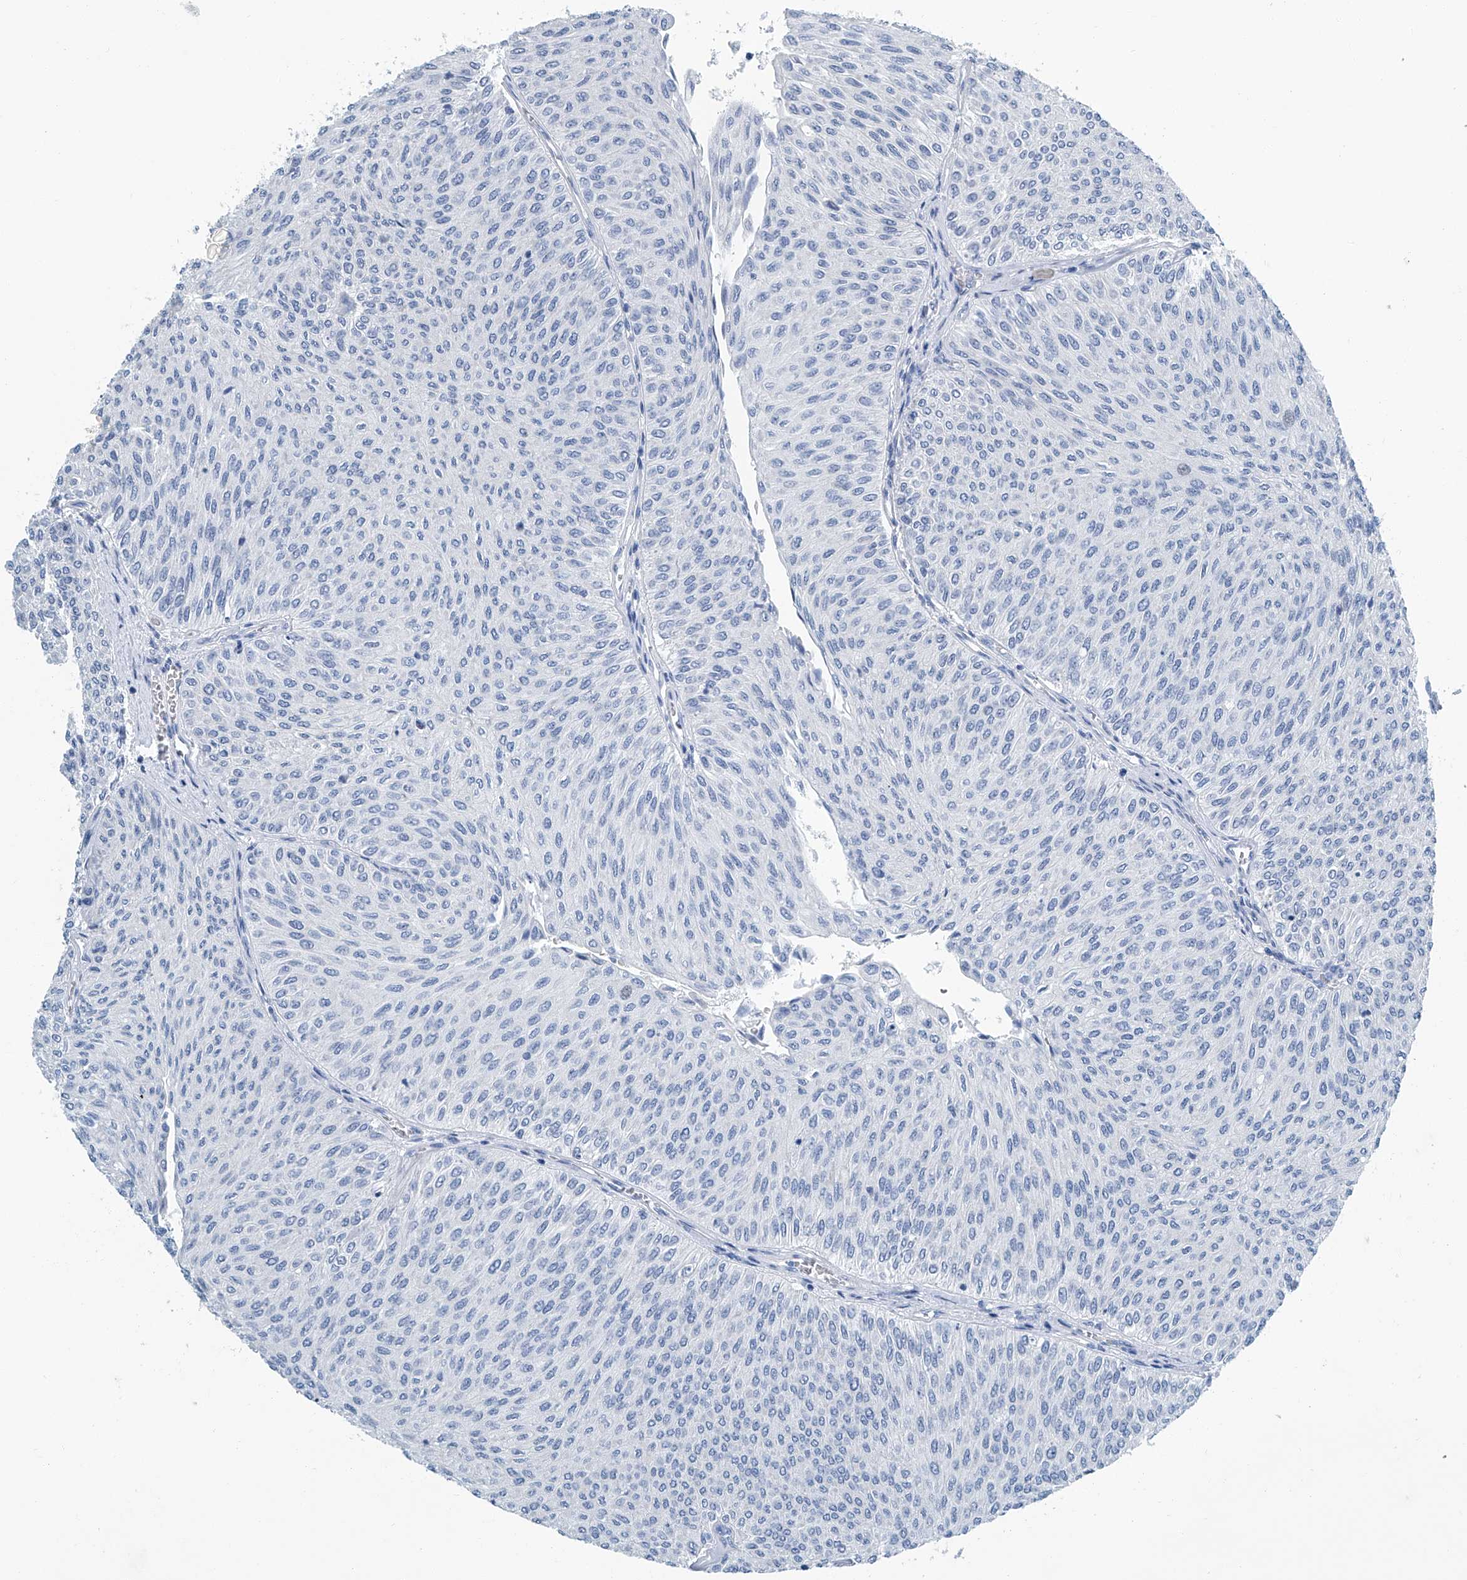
{"staining": {"intensity": "negative", "quantity": "none", "location": "none"}, "tissue": "urothelial cancer", "cell_type": "Tumor cells", "image_type": "cancer", "snomed": [{"axis": "morphology", "description": "Urothelial carcinoma, Low grade"}, {"axis": "topography", "description": "Urinary bladder"}], "caption": "Tumor cells are negative for protein expression in human urothelial carcinoma (low-grade).", "gene": "CYP2A7", "patient": {"sex": "male", "age": 78}}